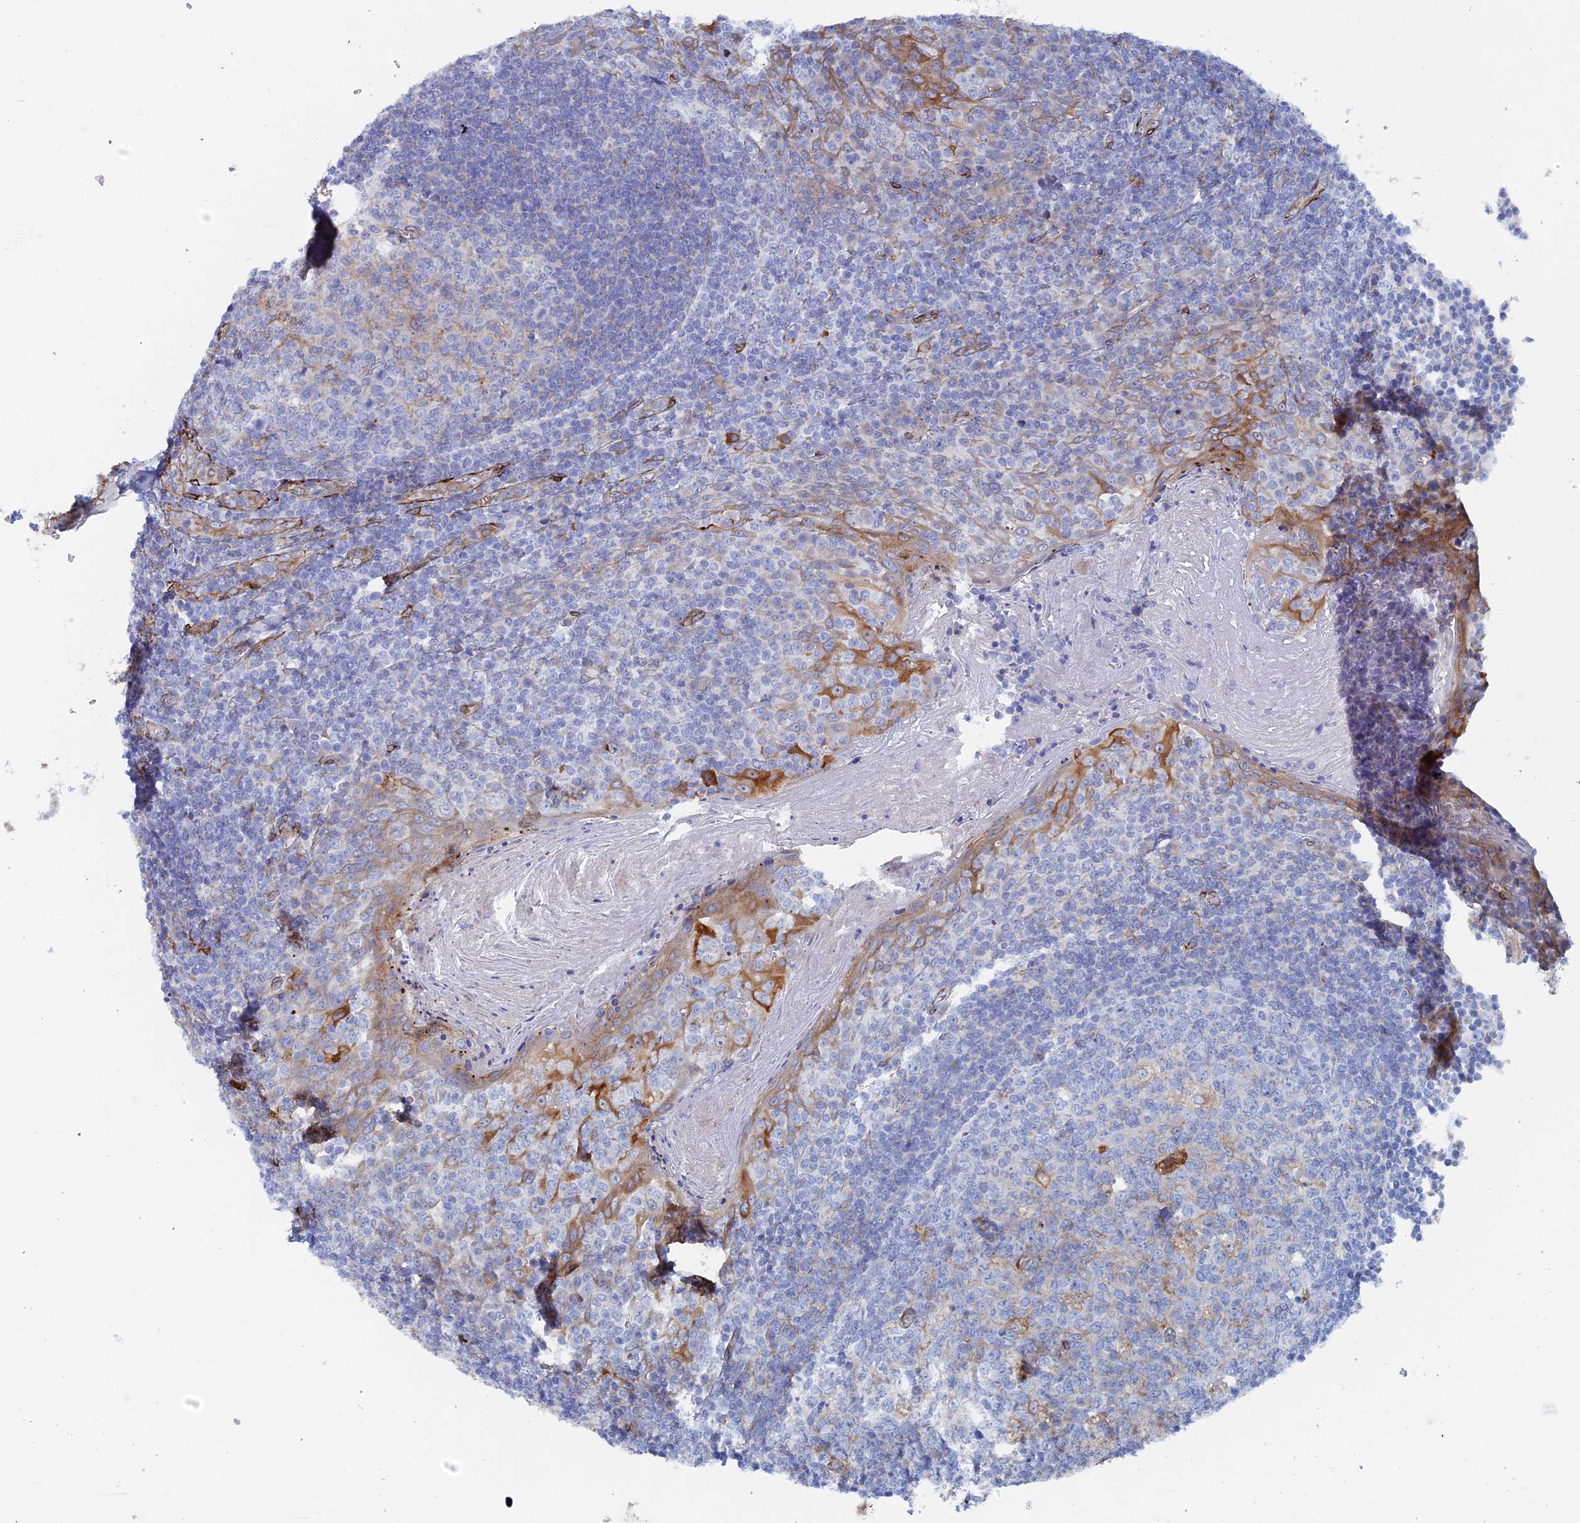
{"staining": {"intensity": "moderate", "quantity": "<25%", "location": "cytoplasmic/membranous"}, "tissue": "tonsil", "cell_type": "Germinal center cells", "image_type": "normal", "snomed": [{"axis": "morphology", "description": "Normal tissue, NOS"}, {"axis": "topography", "description": "Tonsil"}], "caption": "This is a histology image of immunohistochemistry staining of normal tonsil, which shows moderate staining in the cytoplasmic/membranous of germinal center cells.", "gene": "COG7", "patient": {"sex": "male", "age": 27}}